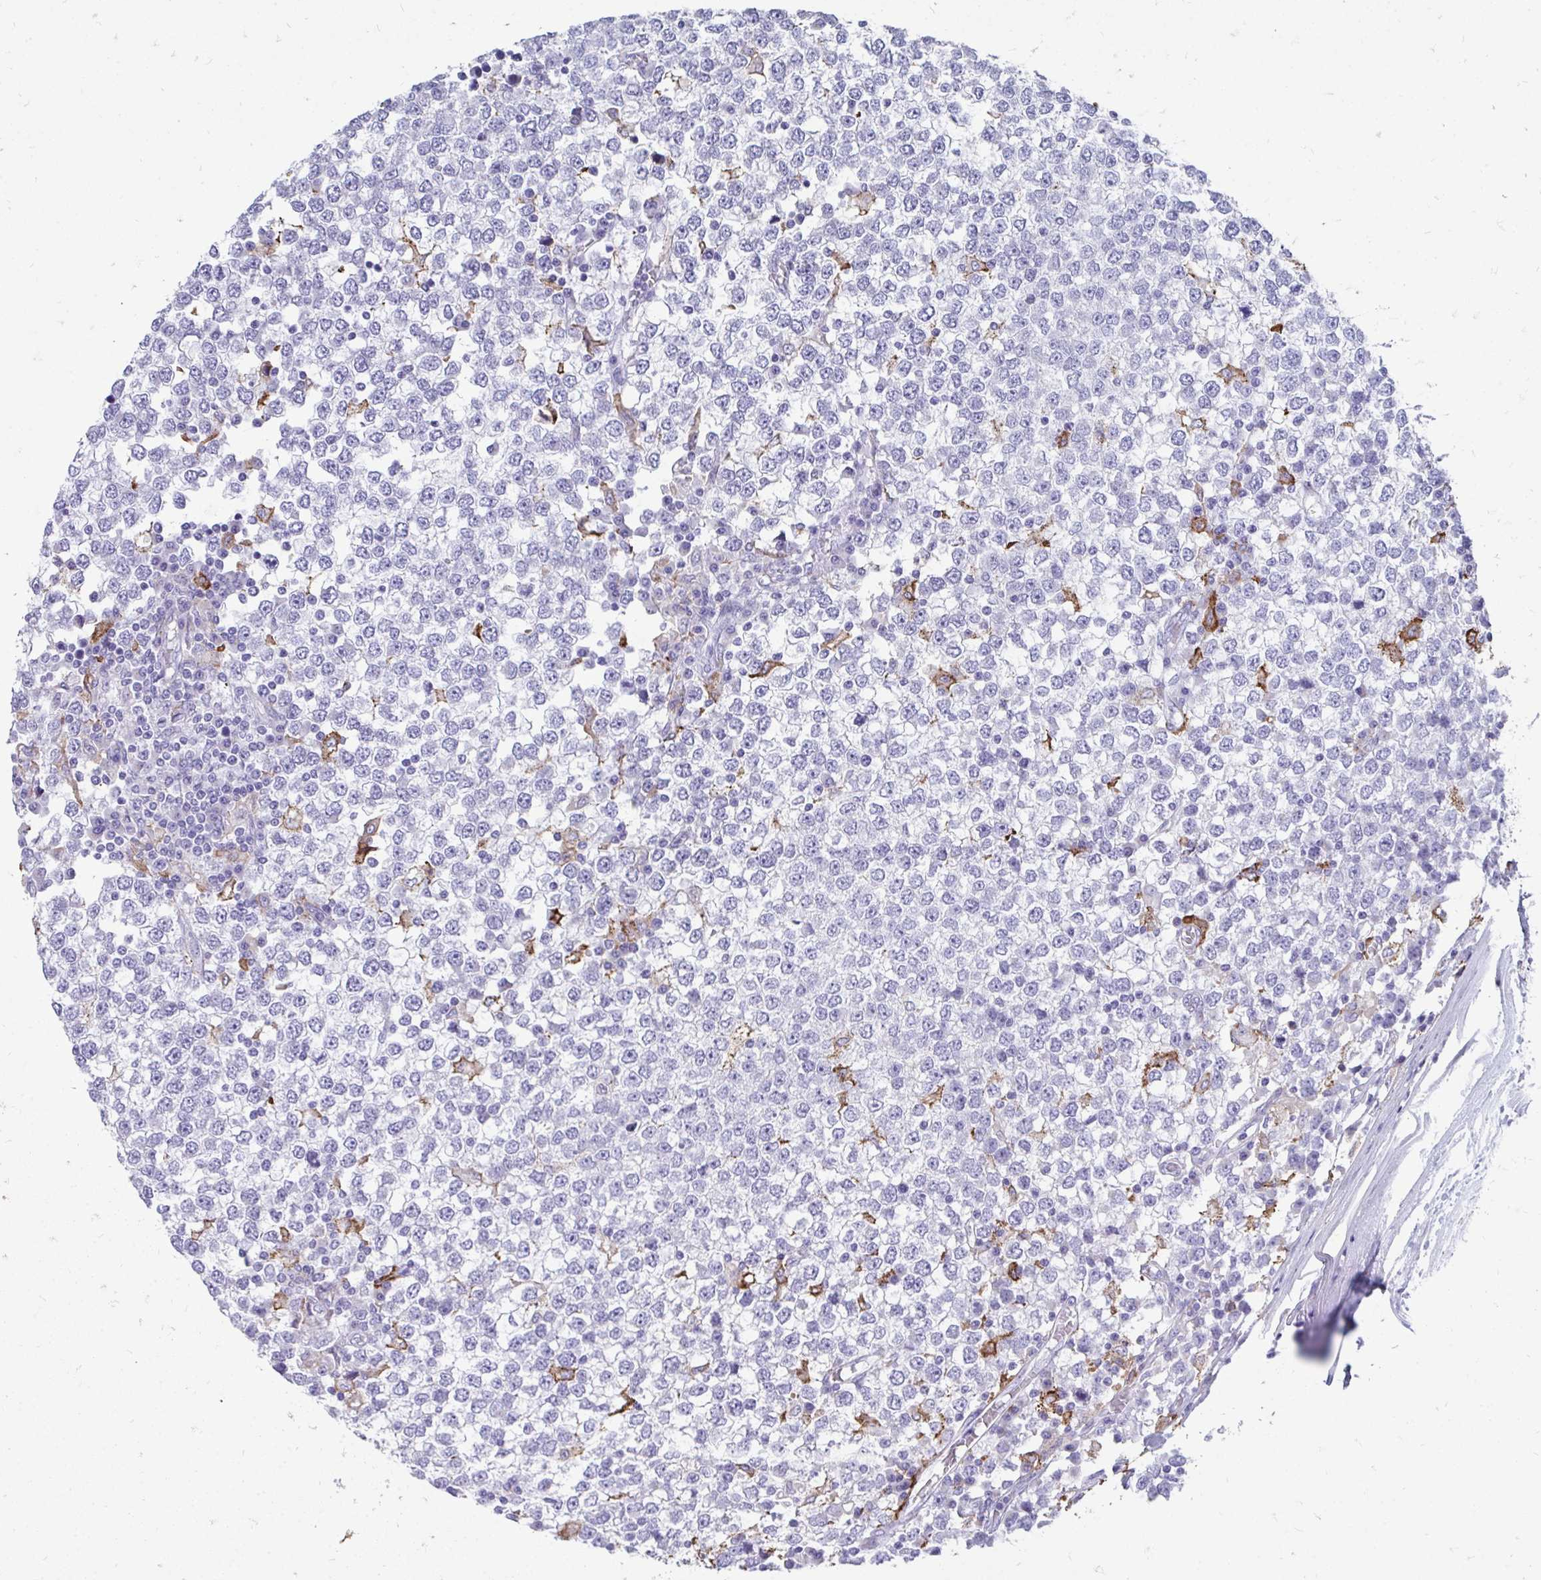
{"staining": {"intensity": "negative", "quantity": "none", "location": "none"}, "tissue": "testis cancer", "cell_type": "Tumor cells", "image_type": "cancer", "snomed": [{"axis": "morphology", "description": "Seminoma, NOS"}, {"axis": "topography", "description": "Testis"}], "caption": "This is an IHC photomicrograph of testis cancer (seminoma). There is no expression in tumor cells.", "gene": "CD163", "patient": {"sex": "male", "age": 65}}